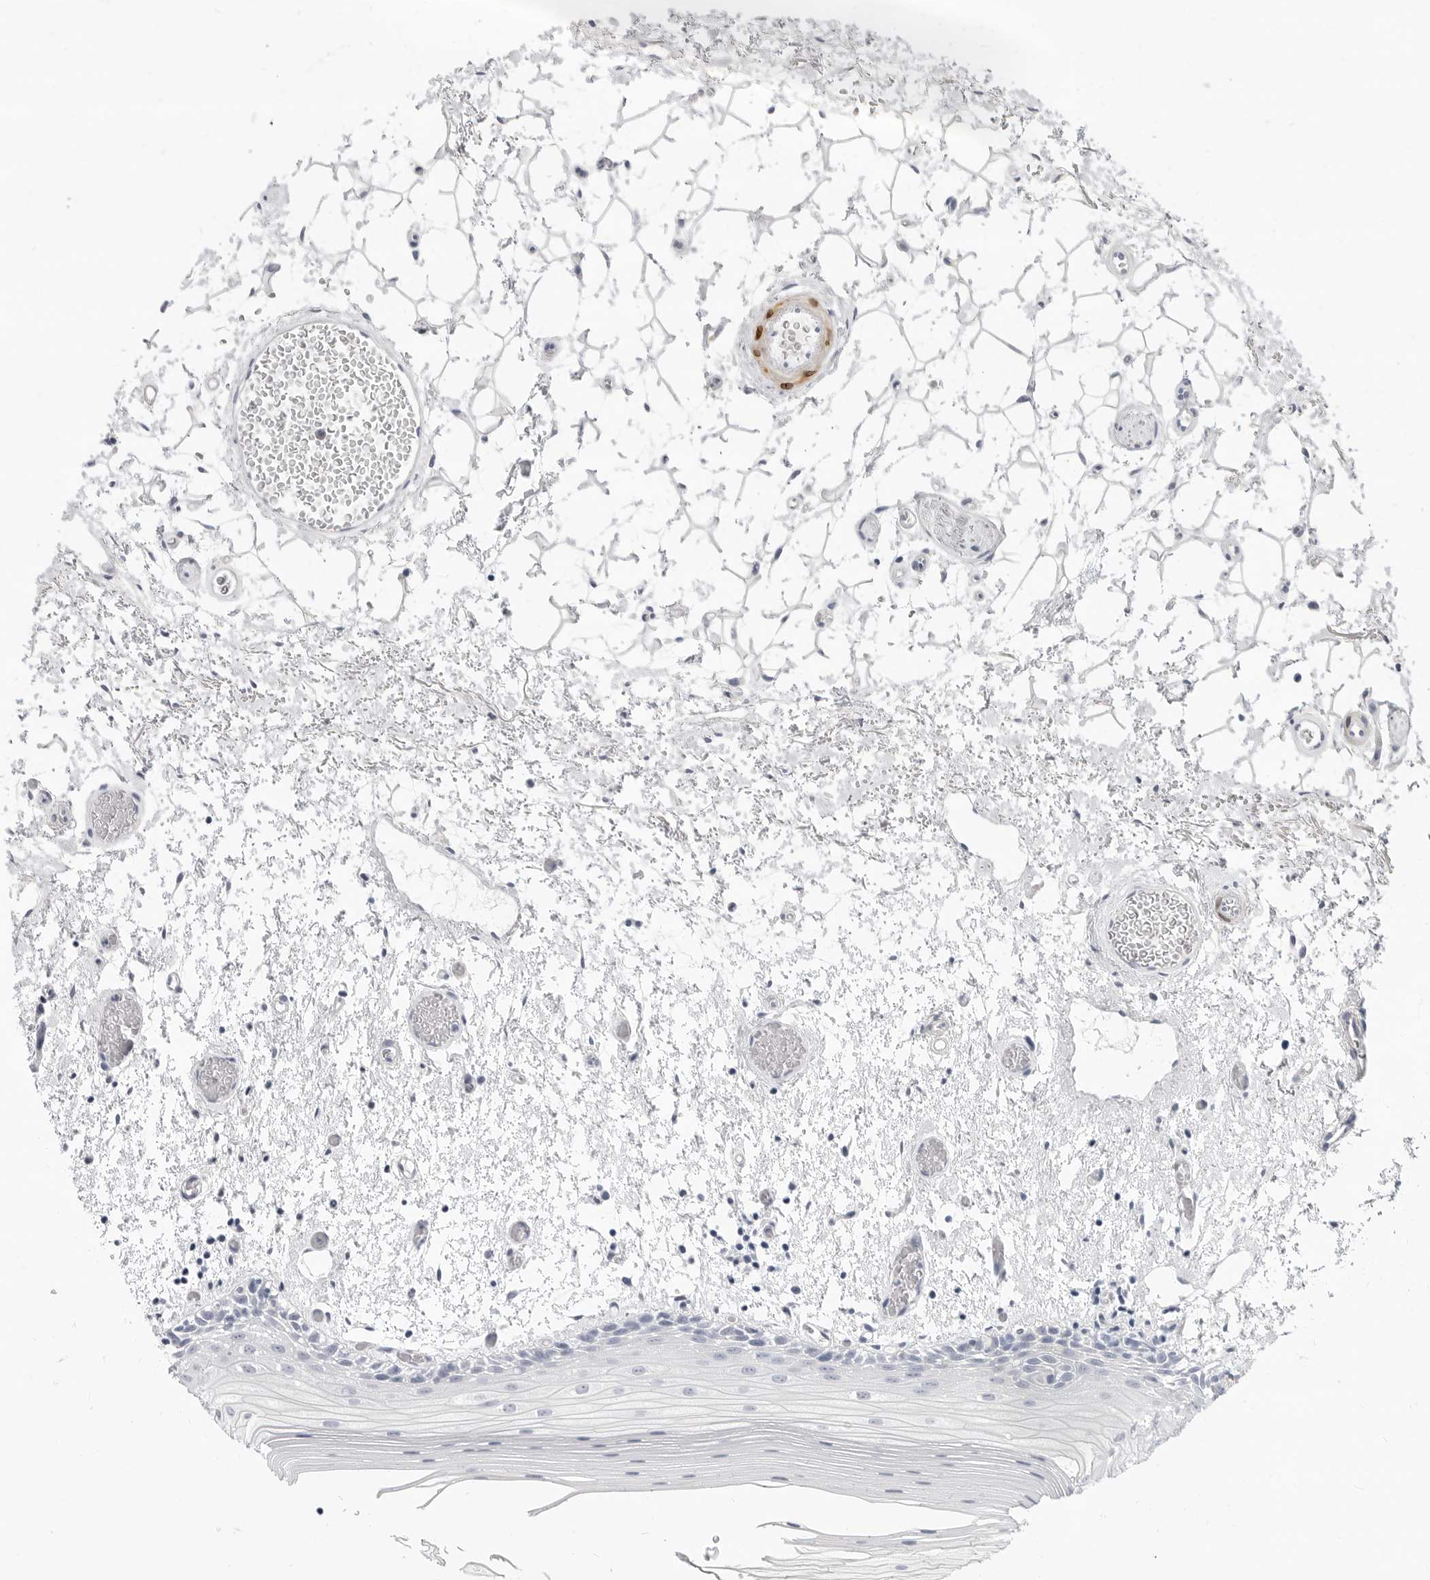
{"staining": {"intensity": "negative", "quantity": "none", "location": "none"}, "tissue": "oral mucosa", "cell_type": "Squamous epithelial cells", "image_type": "normal", "snomed": [{"axis": "morphology", "description": "Normal tissue, NOS"}, {"axis": "topography", "description": "Oral tissue"}], "caption": "Micrograph shows no protein expression in squamous epithelial cells of unremarkable oral mucosa. The staining is performed using DAB (3,3'-diaminobenzidine) brown chromogen with nuclei counter-stained in using hematoxylin.", "gene": "PLN", "patient": {"sex": "male", "age": 52}}